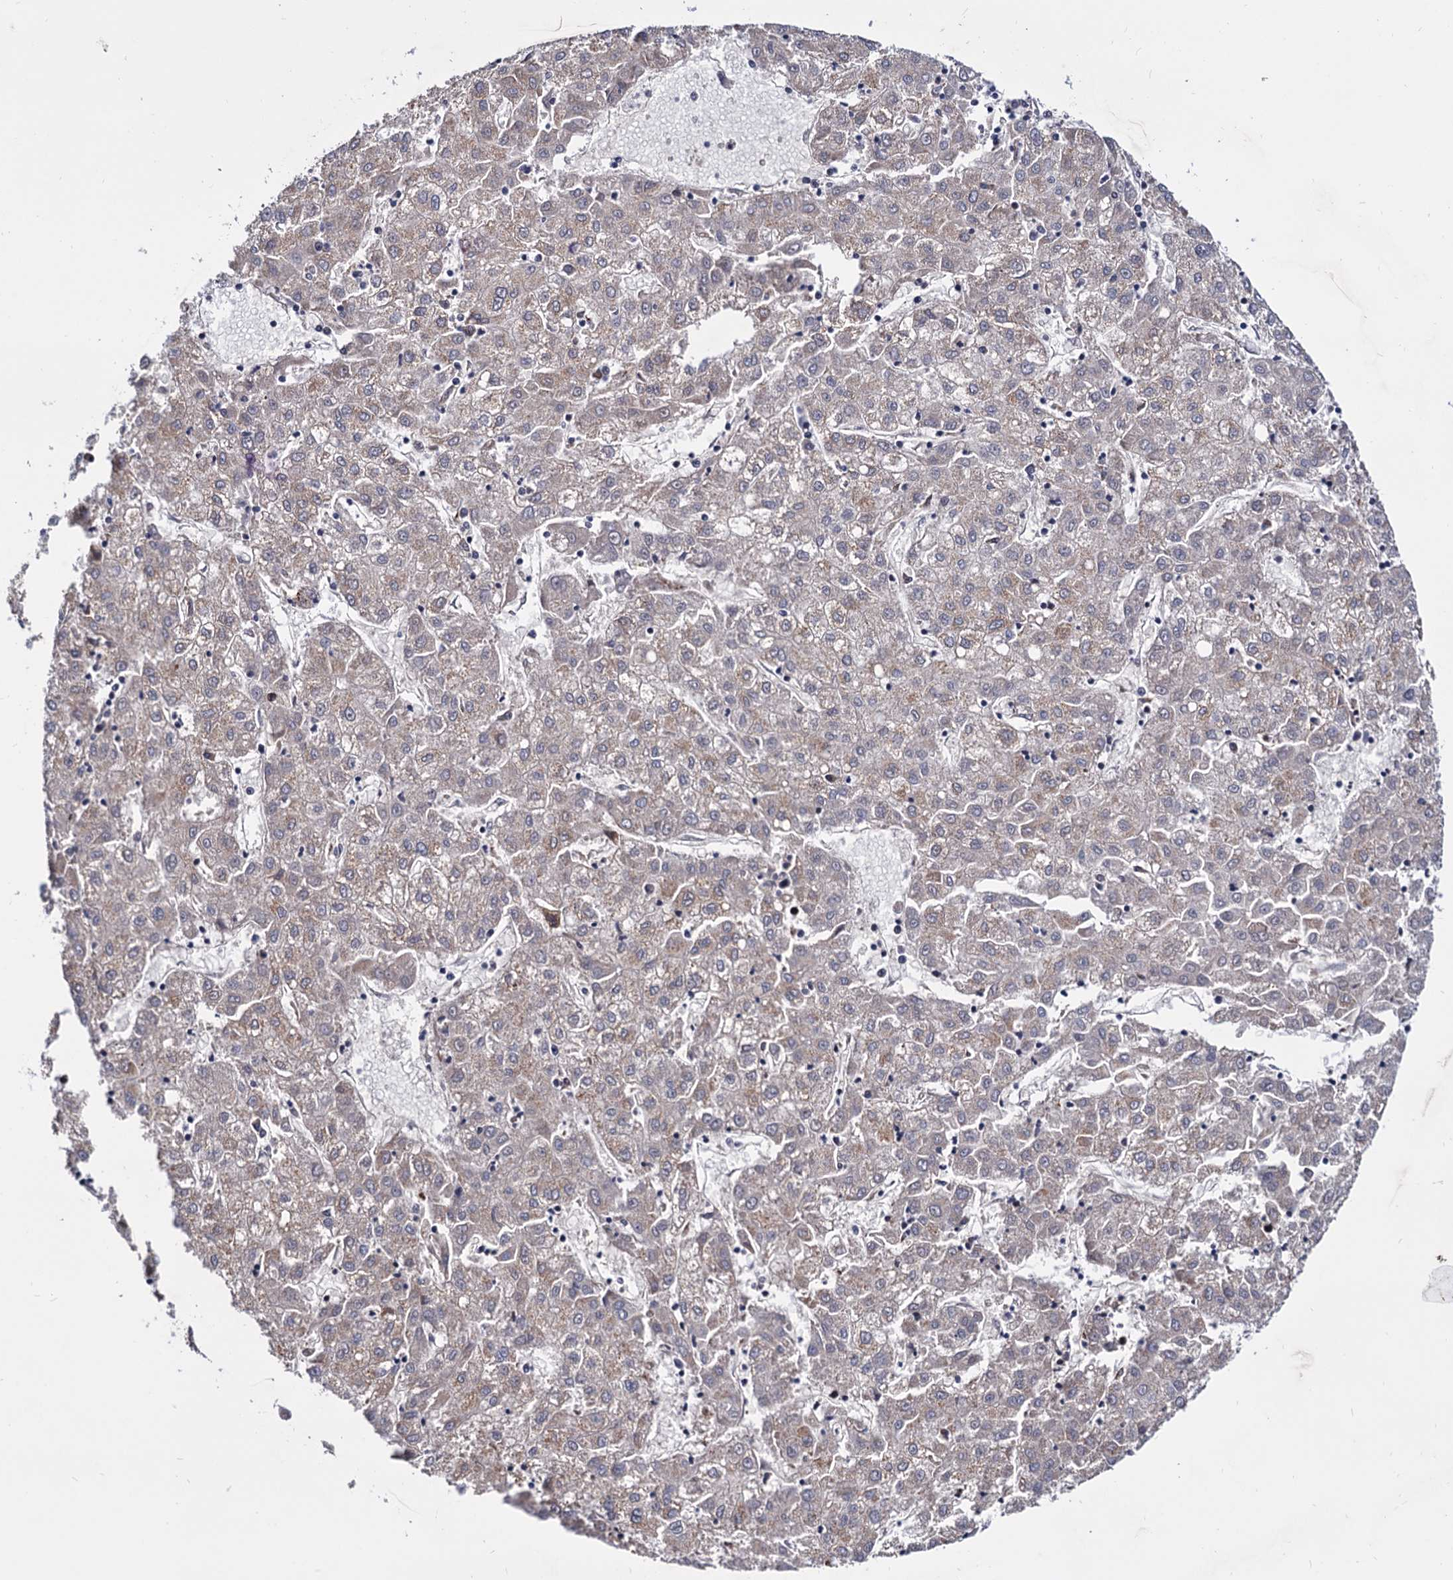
{"staining": {"intensity": "negative", "quantity": "none", "location": "none"}, "tissue": "liver cancer", "cell_type": "Tumor cells", "image_type": "cancer", "snomed": [{"axis": "morphology", "description": "Carcinoma, Hepatocellular, NOS"}, {"axis": "topography", "description": "Liver"}], "caption": "The IHC image has no significant staining in tumor cells of liver cancer (hepatocellular carcinoma) tissue.", "gene": "RNASEH2B", "patient": {"sex": "male", "age": 72}}